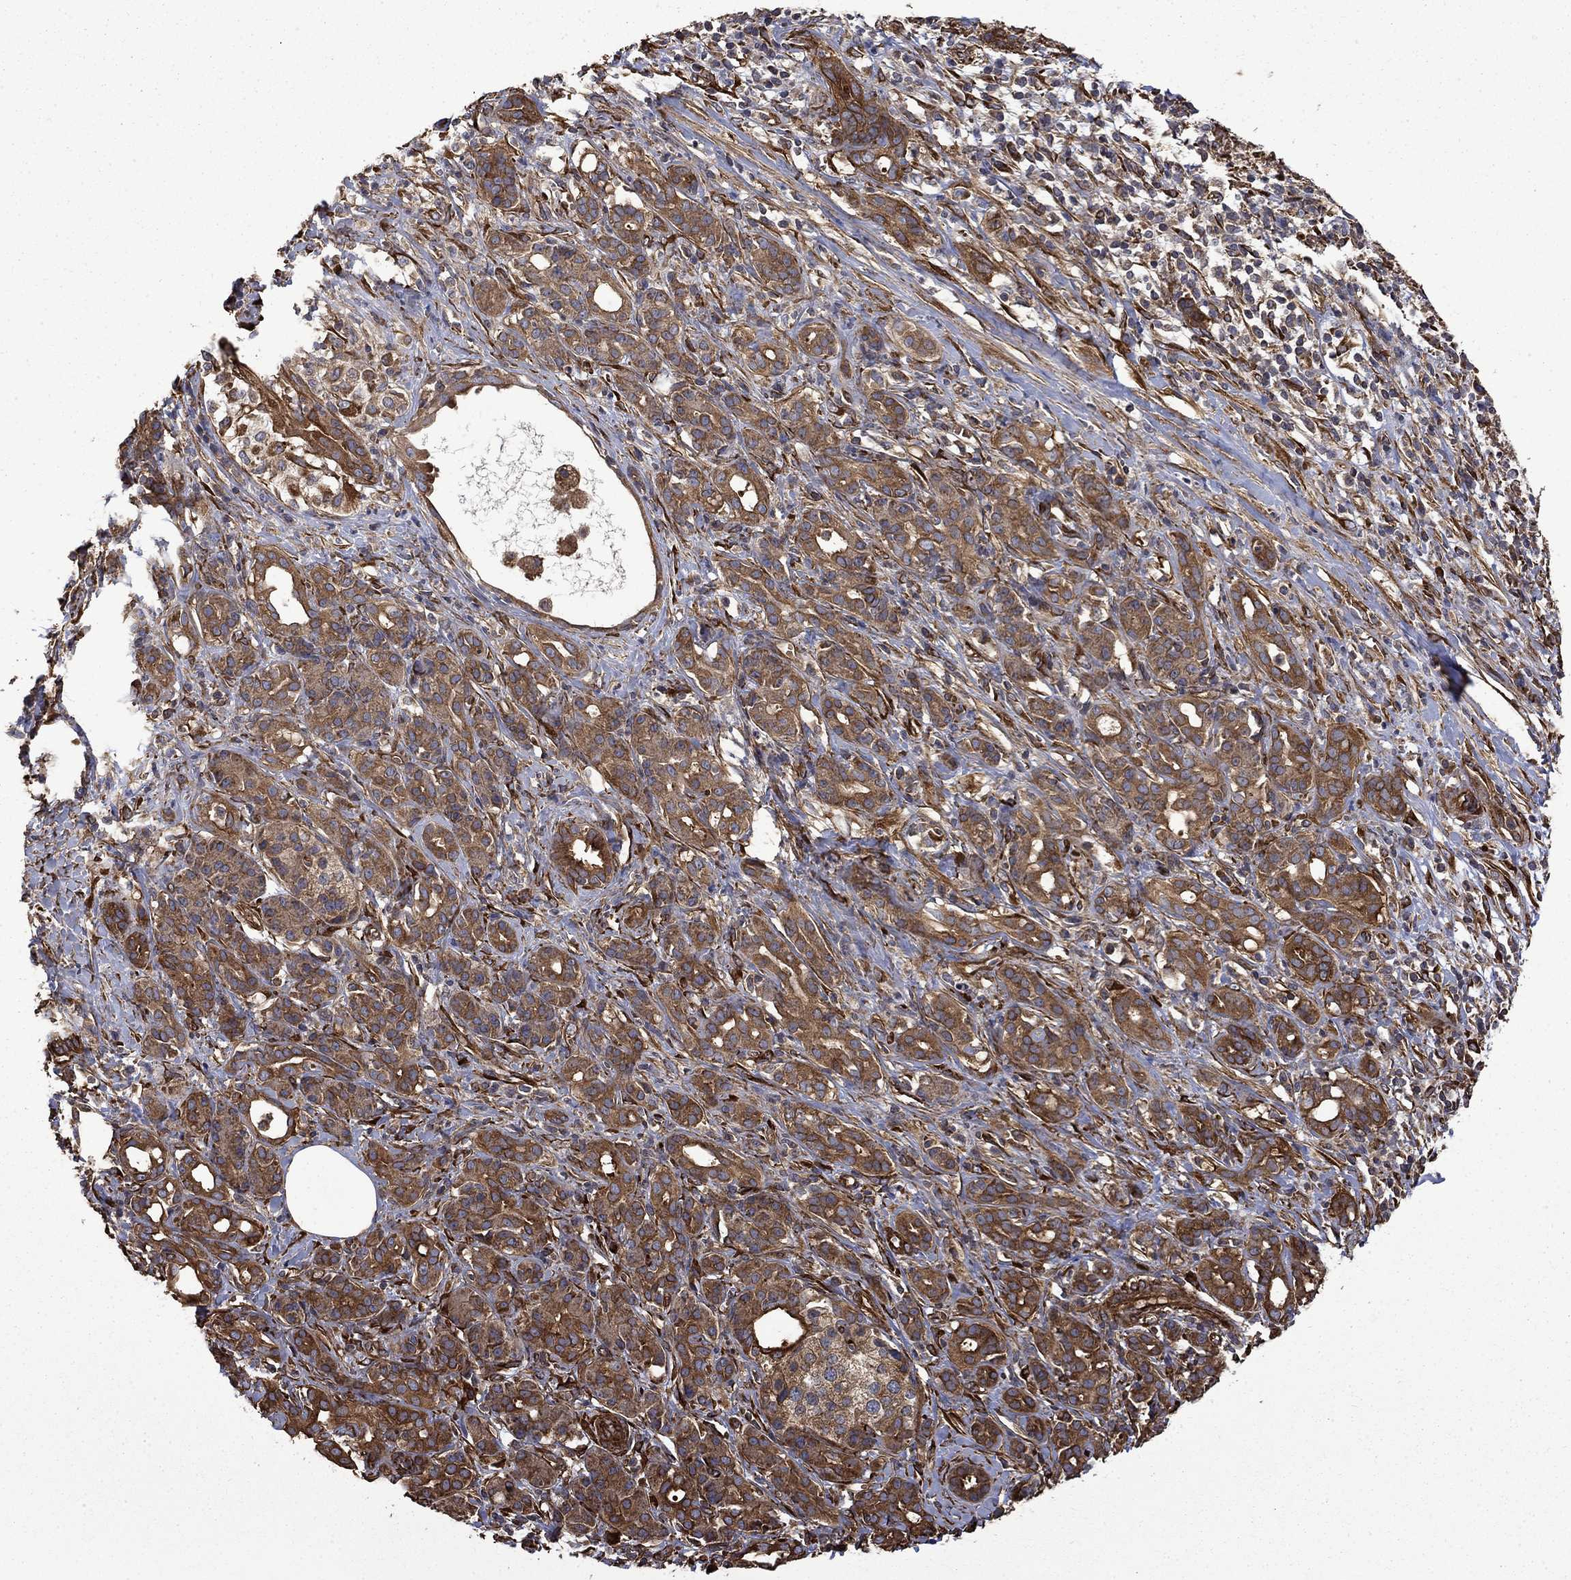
{"staining": {"intensity": "strong", "quantity": ">75%", "location": "cytoplasmic/membranous"}, "tissue": "pancreatic cancer", "cell_type": "Tumor cells", "image_type": "cancer", "snomed": [{"axis": "morphology", "description": "Adenocarcinoma, NOS"}, {"axis": "topography", "description": "Pancreas"}], "caption": "Immunohistochemistry (IHC) of pancreatic cancer shows high levels of strong cytoplasmic/membranous expression in about >75% of tumor cells.", "gene": "CUTC", "patient": {"sex": "male", "age": 61}}